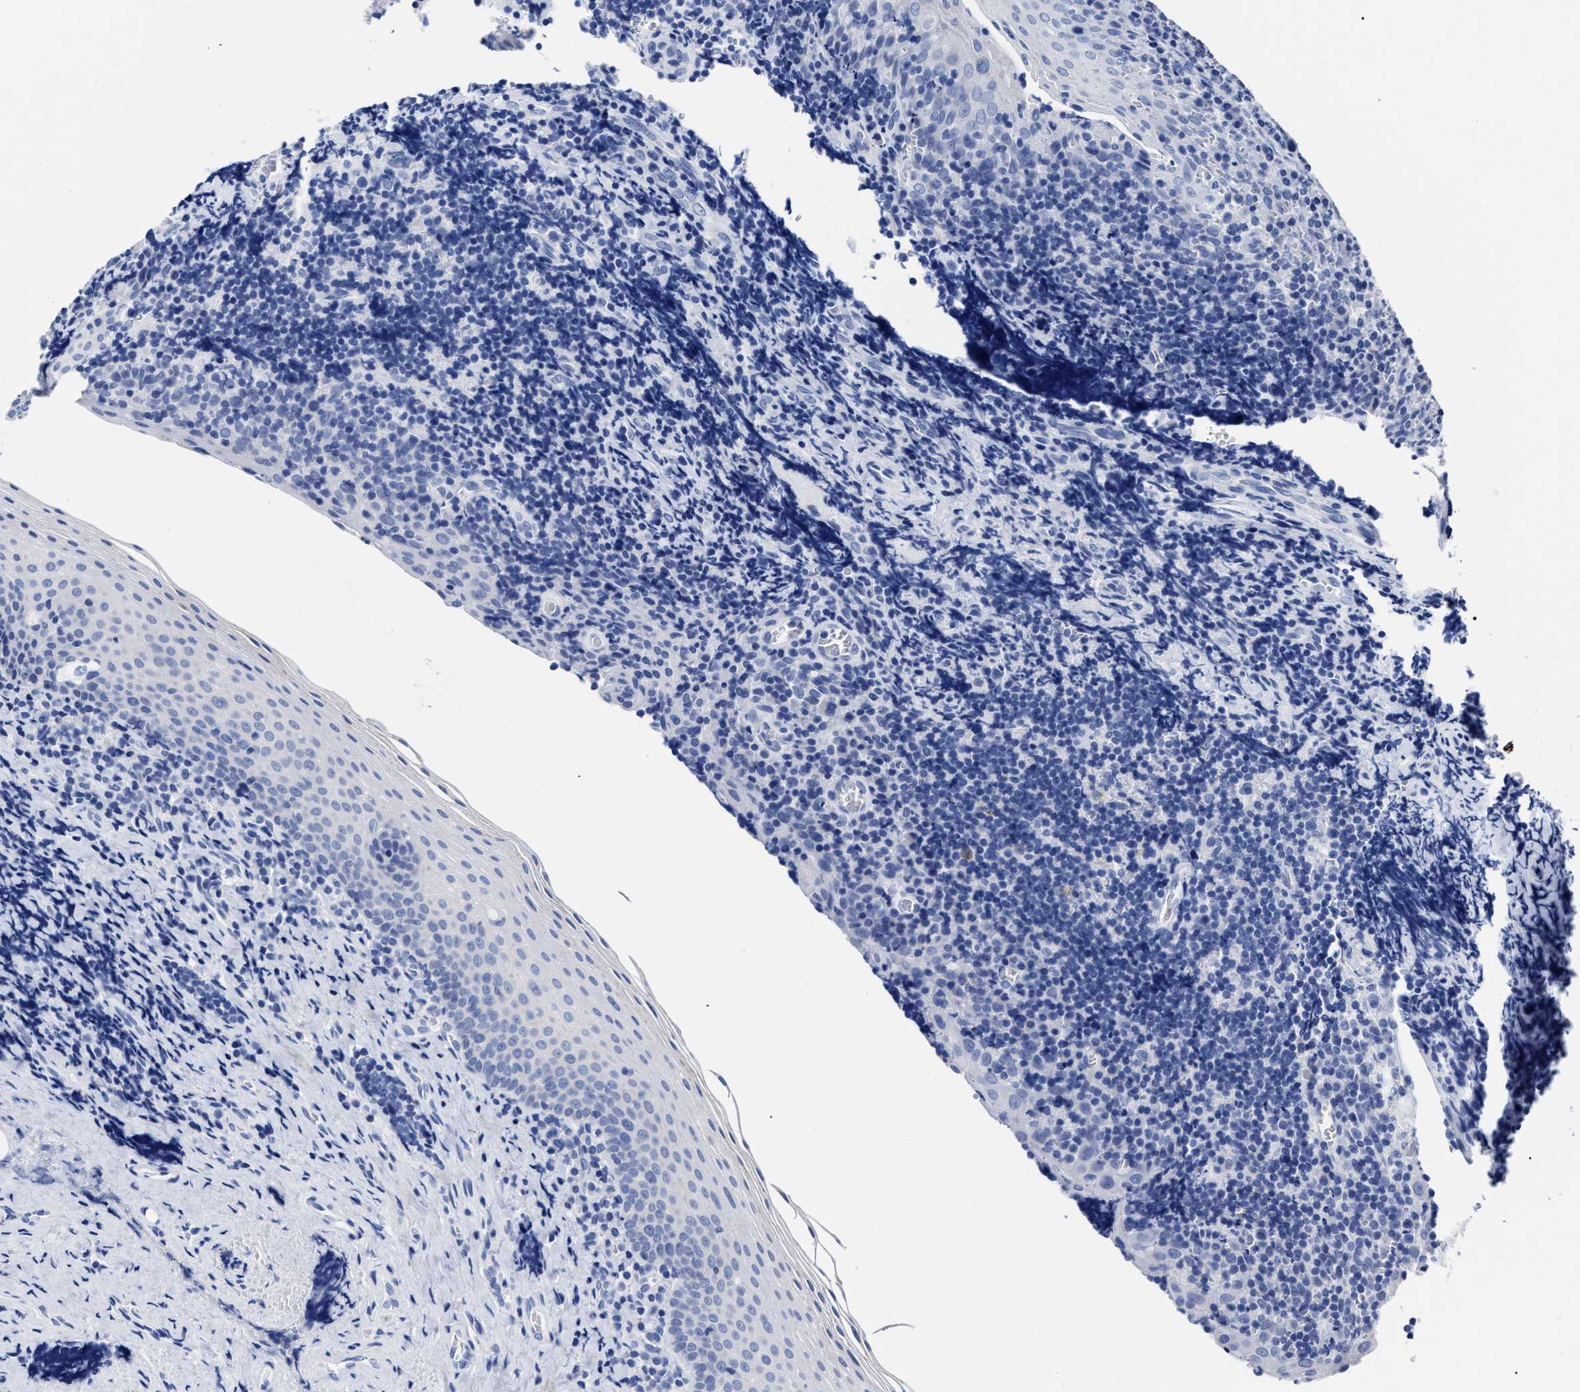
{"staining": {"intensity": "negative", "quantity": "none", "location": "none"}, "tissue": "tonsil", "cell_type": "Germinal center cells", "image_type": "normal", "snomed": [{"axis": "morphology", "description": "Normal tissue, NOS"}, {"axis": "morphology", "description": "Inflammation, NOS"}, {"axis": "topography", "description": "Tonsil"}], "caption": "Immunohistochemistry of unremarkable human tonsil exhibits no staining in germinal center cells. (Stains: DAB (3,3'-diaminobenzidine) IHC with hematoxylin counter stain, Microscopy: brightfield microscopy at high magnification).", "gene": "ALPG", "patient": {"sex": "female", "age": 31}}